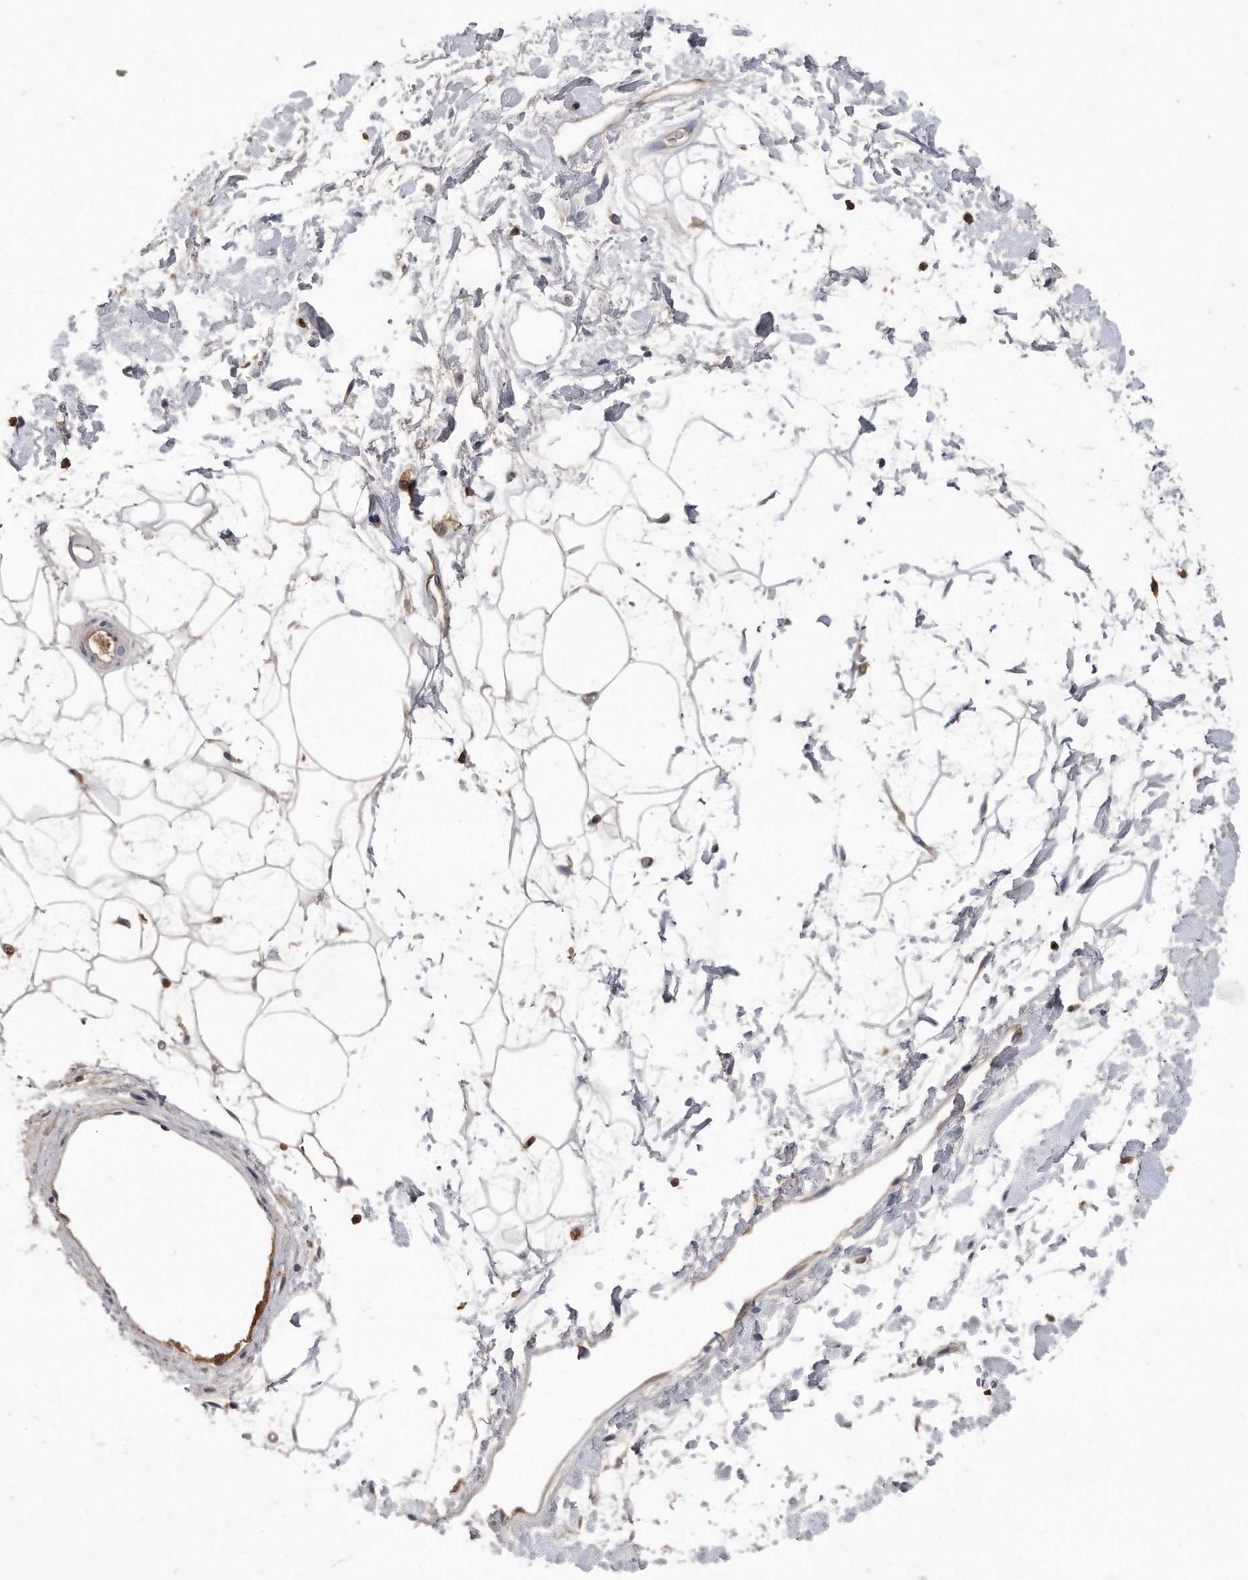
{"staining": {"intensity": "negative", "quantity": "none", "location": "none"}, "tissue": "adipose tissue", "cell_type": "Adipocytes", "image_type": "normal", "snomed": [{"axis": "morphology", "description": "Normal tissue, NOS"}, {"axis": "topography", "description": "Soft tissue"}], "caption": "Adipocytes show no significant protein staining in benign adipose tissue. Nuclei are stained in blue.", "gene": "HOMER3", "patient": {"sex": "male", "age": 72}}